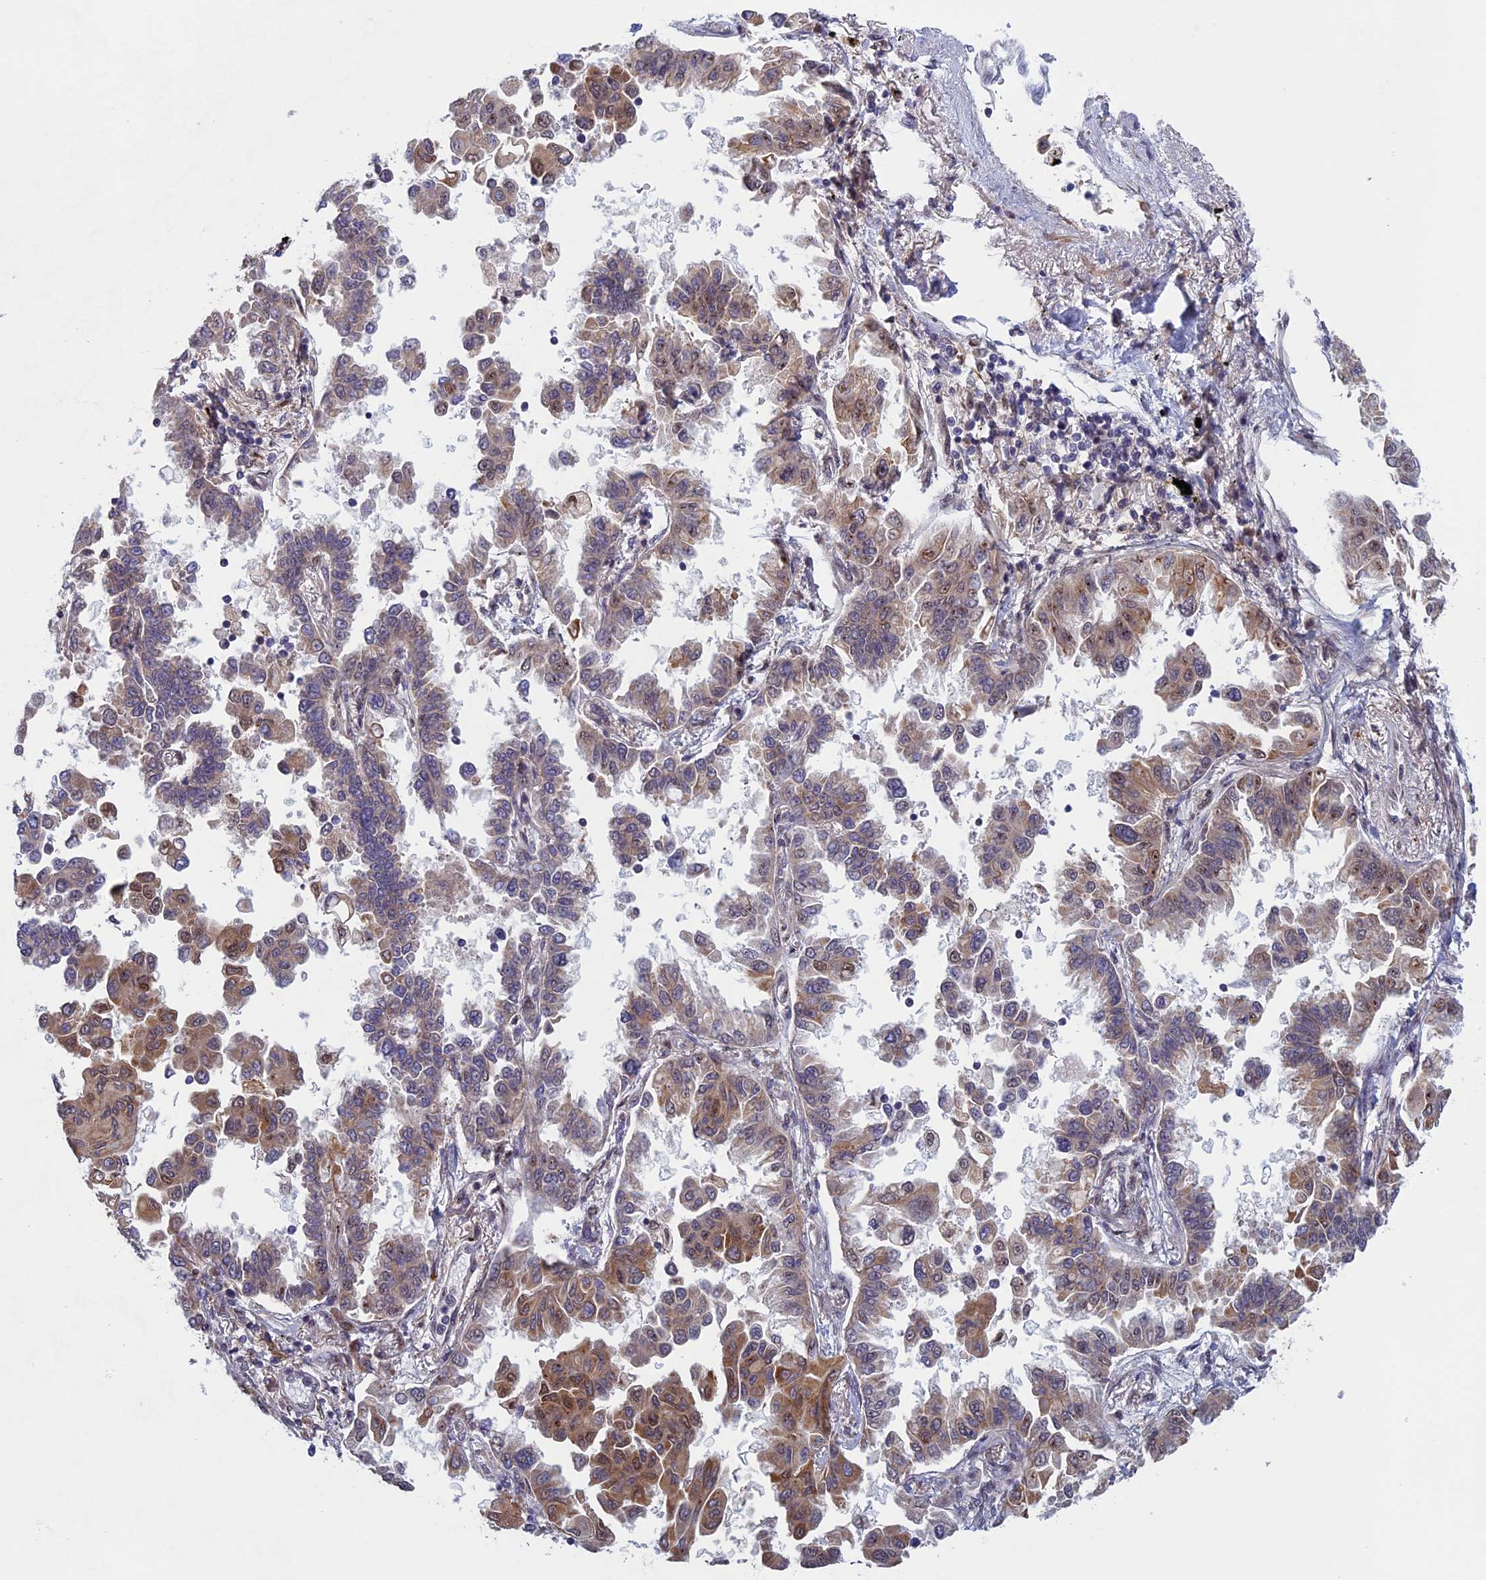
{"staining": {"intensity": "moderate", "quantity": "25%-75%", "location": "cytoplasmic/membranous"}, "tissue": "lung cancer", "cell_type": "Tumor cells", "image_type": "cancer", "snomed": [{"axis": "morphology", "description": "Adenocarcinoma, NOS"}, {"axis": "topography", "description": "Lung"}], "caption": "This photomicrograph demonstrates adenocarcinoma (lung) stained with immunohistochemistry to label a protein in brown. The cytoplasmic/membranous of tumor cells show moderate positivity for the protein. Nuclei are counter-stained blue.", "gene": "FADS1", "patient": {"sex": "female", "age": 67}}